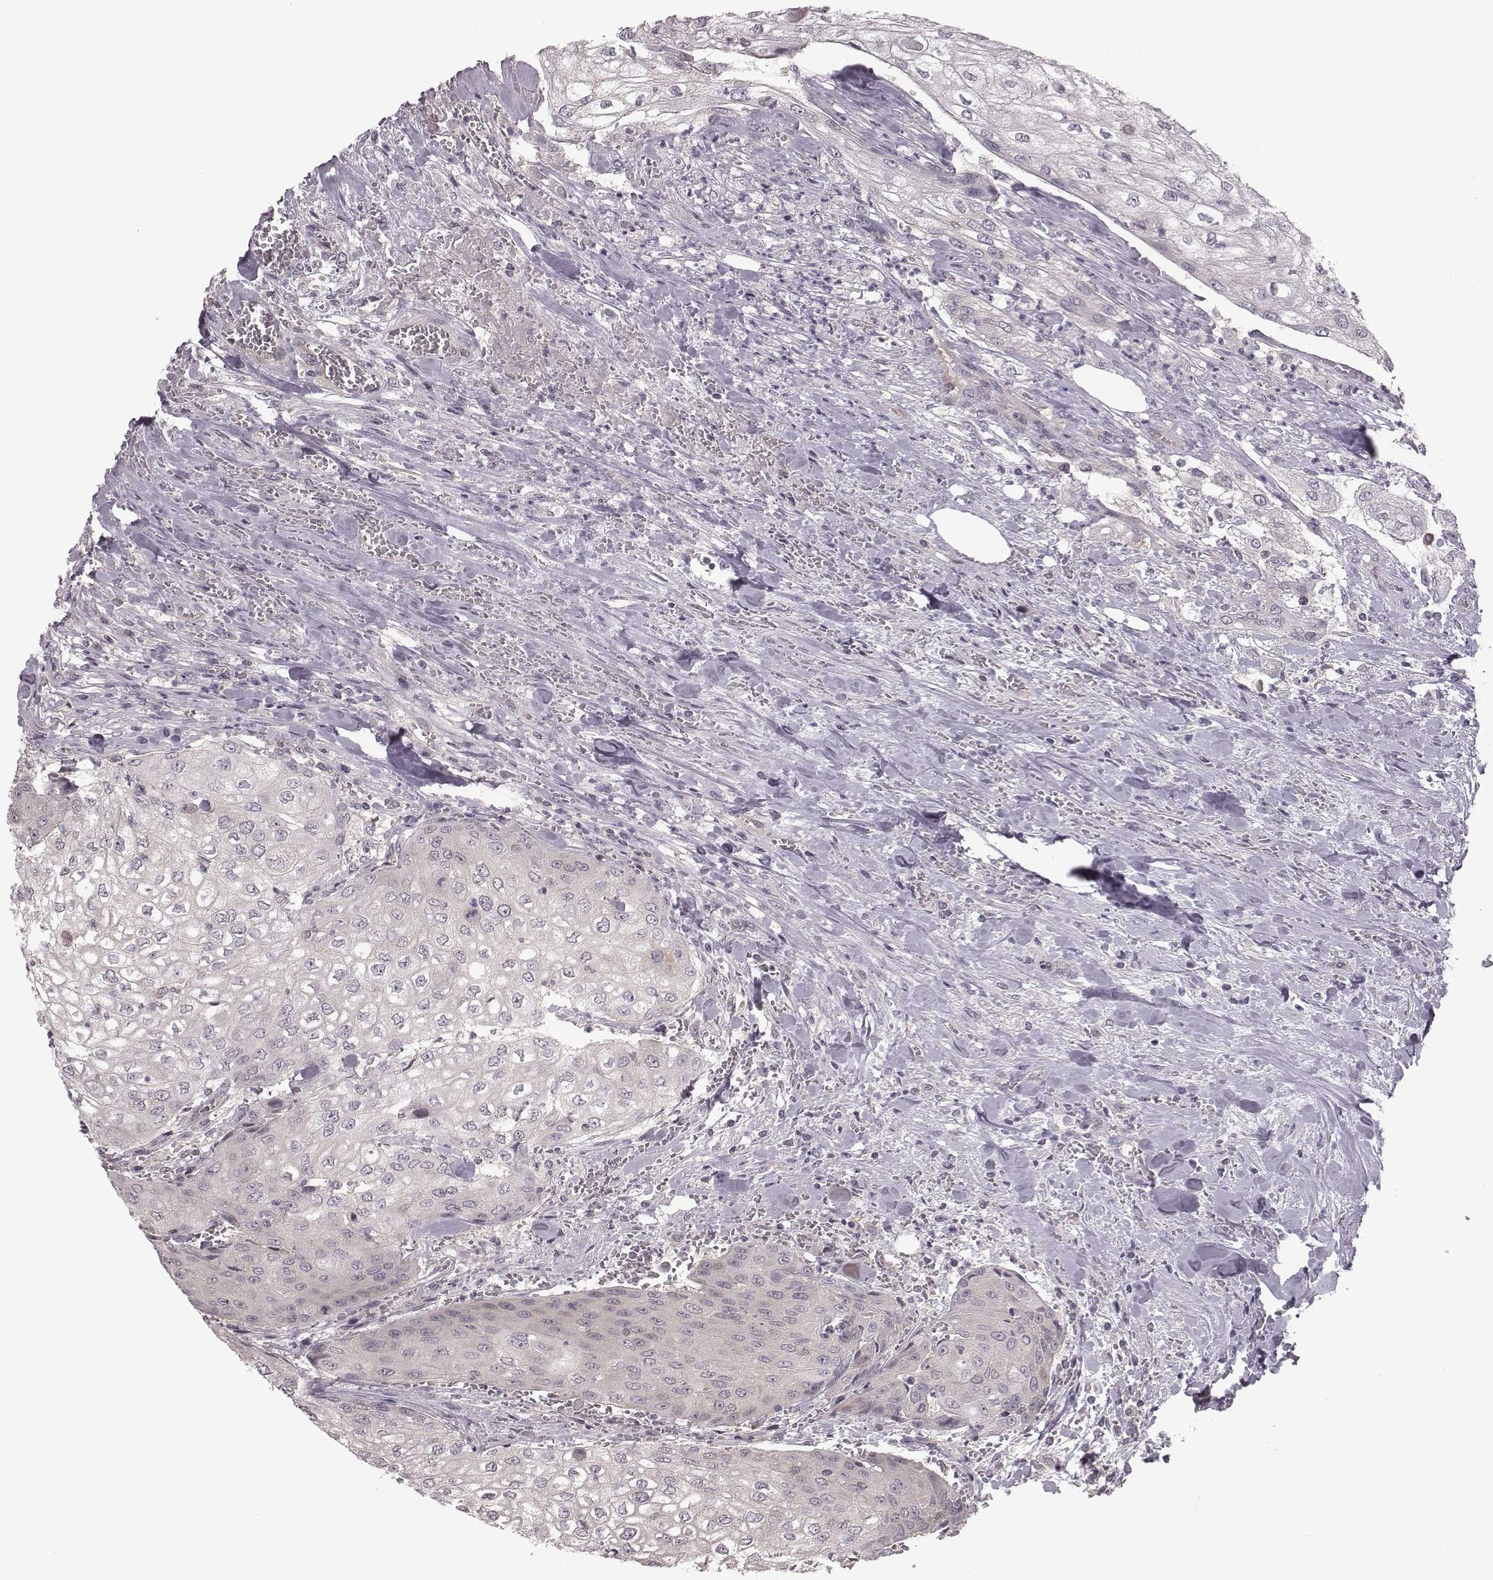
{"staining": {"intensity": "negative", "quantity": "none", "location": "none"}, "tissue": "urothelial cancer", "cell_type": "Tumor cells", "image_type": "cancer", "snomed": [{"axis": "morphology", "description": "Urothelial carcinoma, High grade"}, {"axis": "topography", "description": "Urinary bladder"}], "caption": "An immunohistochemistry (IHC) image of urothelial cancer is shown. There is no staining in tumor cells of urothelial cancer.", "gene": "BICDL1", "patient": {"sex": "male", "age": 62}}